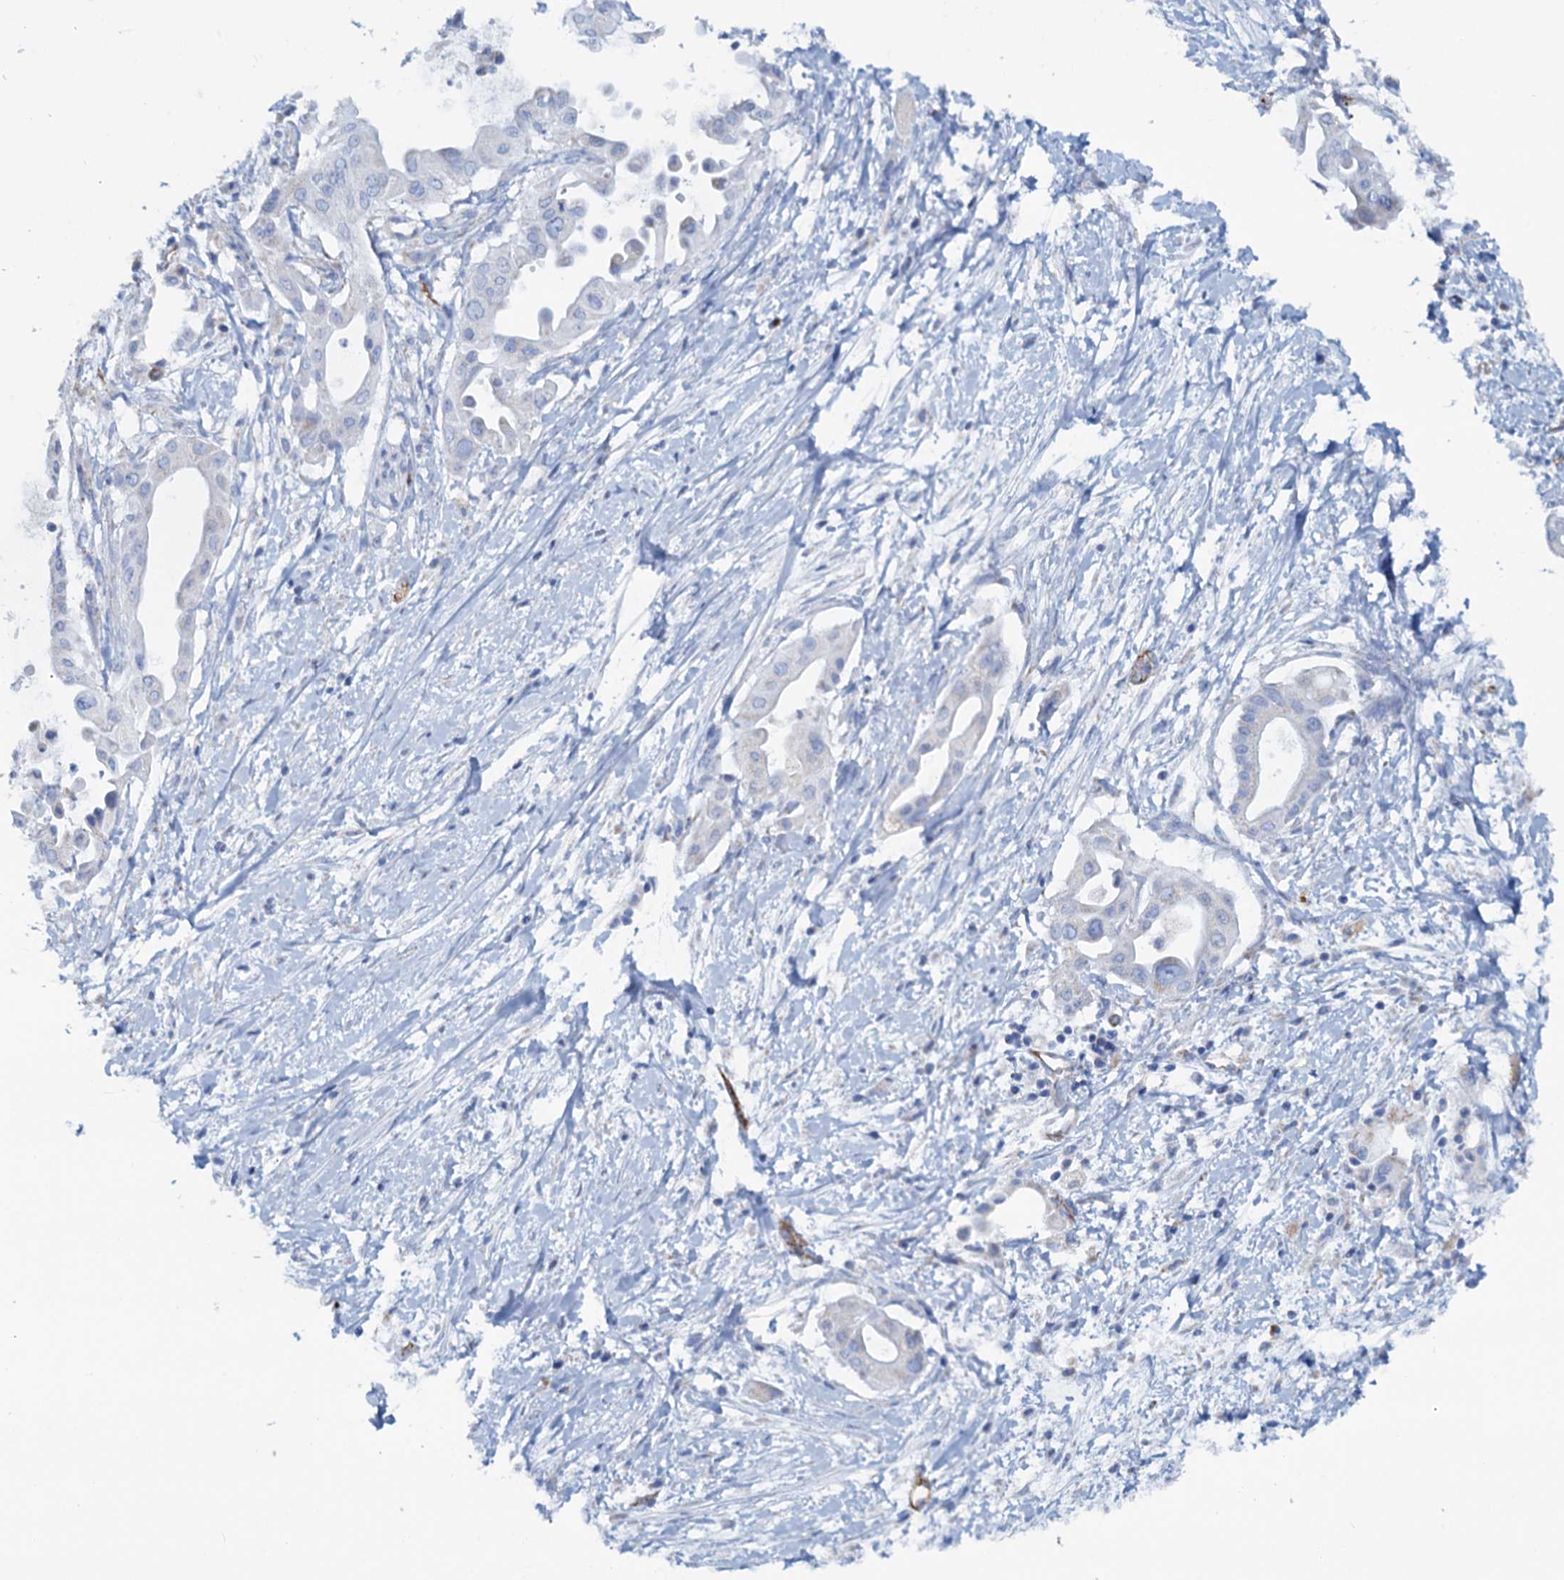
{"staining": {"intensity": "negative", "quantity": "none", "location": "none"}, "tissue": "pancreatic cancer", "cell_type": "Tumor cells", "image_type": "cancer", "snomed": [{"axis": "morphology", "description": "Adenocarcinoma, NOS"}, {"axis": "topography", "description": "Pancreas"}], "caption": "Immunohistochemical staining of adenocarcinoma (pancreatic) shows no significant staining in tumor cells.", "gene": "SLC1A3", "patient": {"sex": "male", "age": 68}}